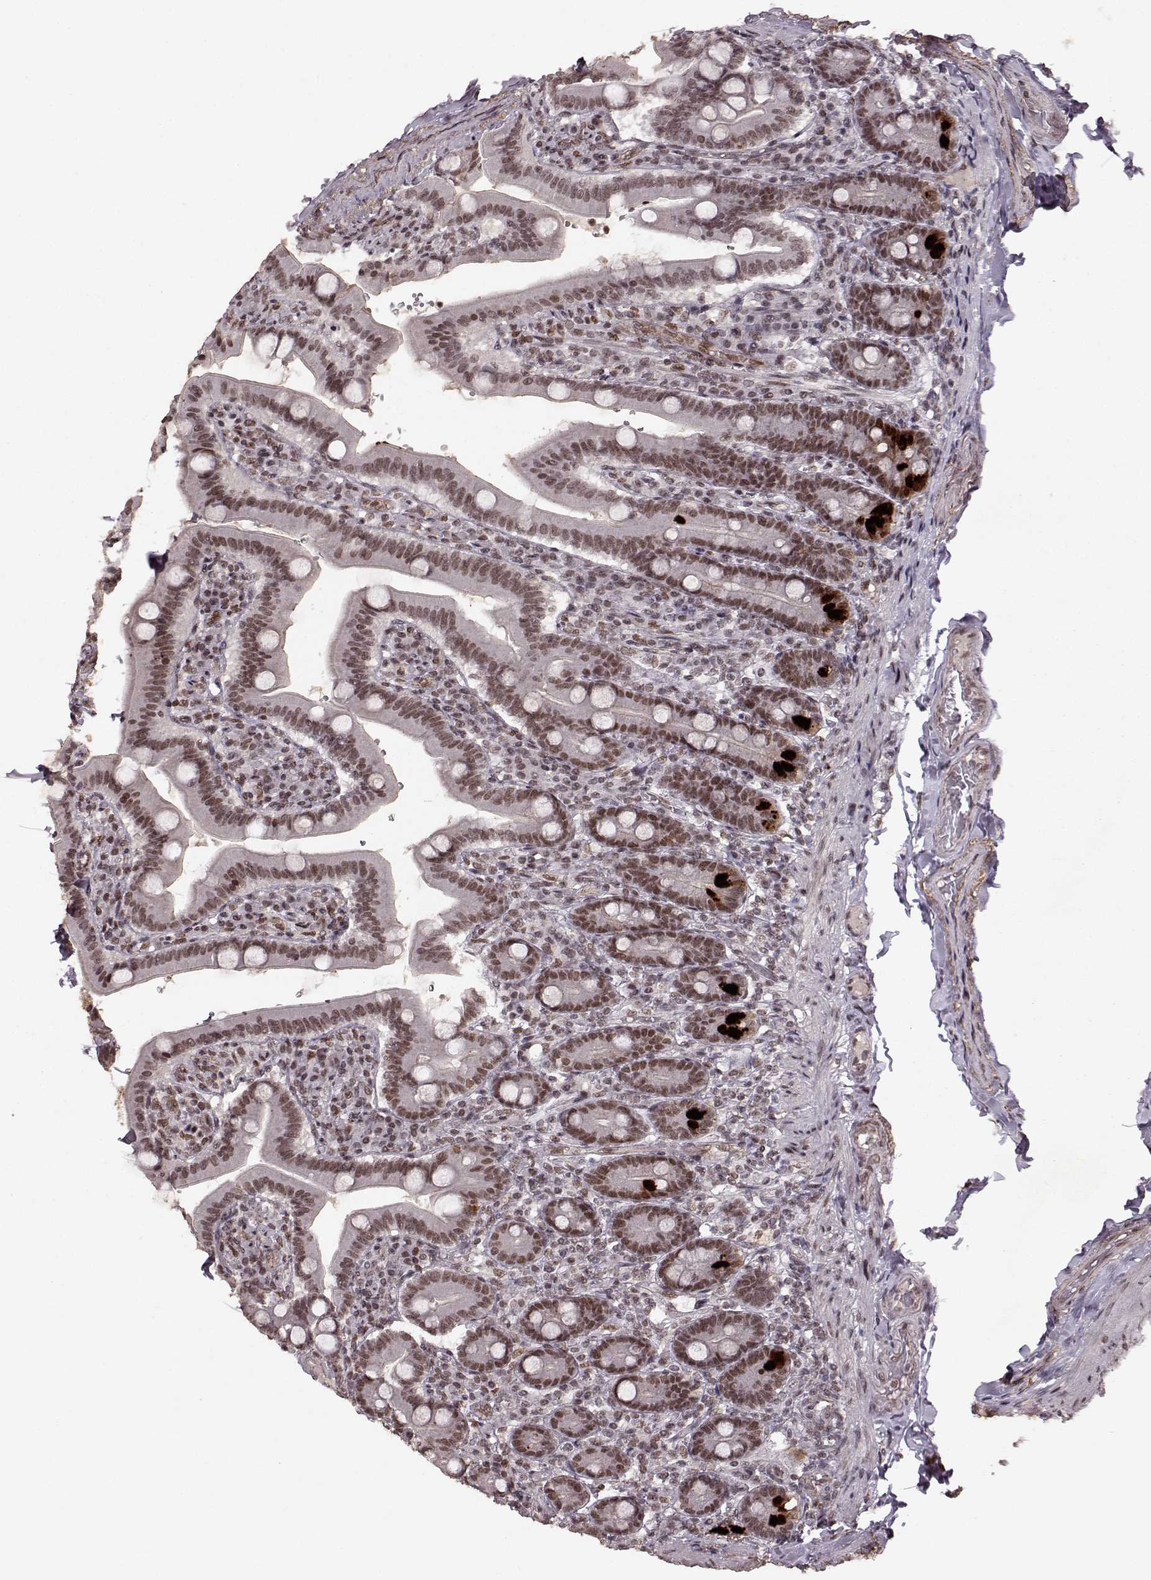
{"staining": {"intensity": "moderate", "quantity": ">75%", "location": "nuclear"}, "tissue": "small intestine", "cell_type": "Glandular cells", "image_type": "normal", "snomed": [{"axis": "morphology", "description": "Normal tissue, NOS"}, {"axis": "topography", "description": "Small intestine"}], "caption": "Immunohistochemistry of normal human small intestine exhibits medium levels of moderate nuclear staining in approximately >75% of glandular cells.", "gene": "RRAGD", "patient": {"sex": "male", "age": 66}}